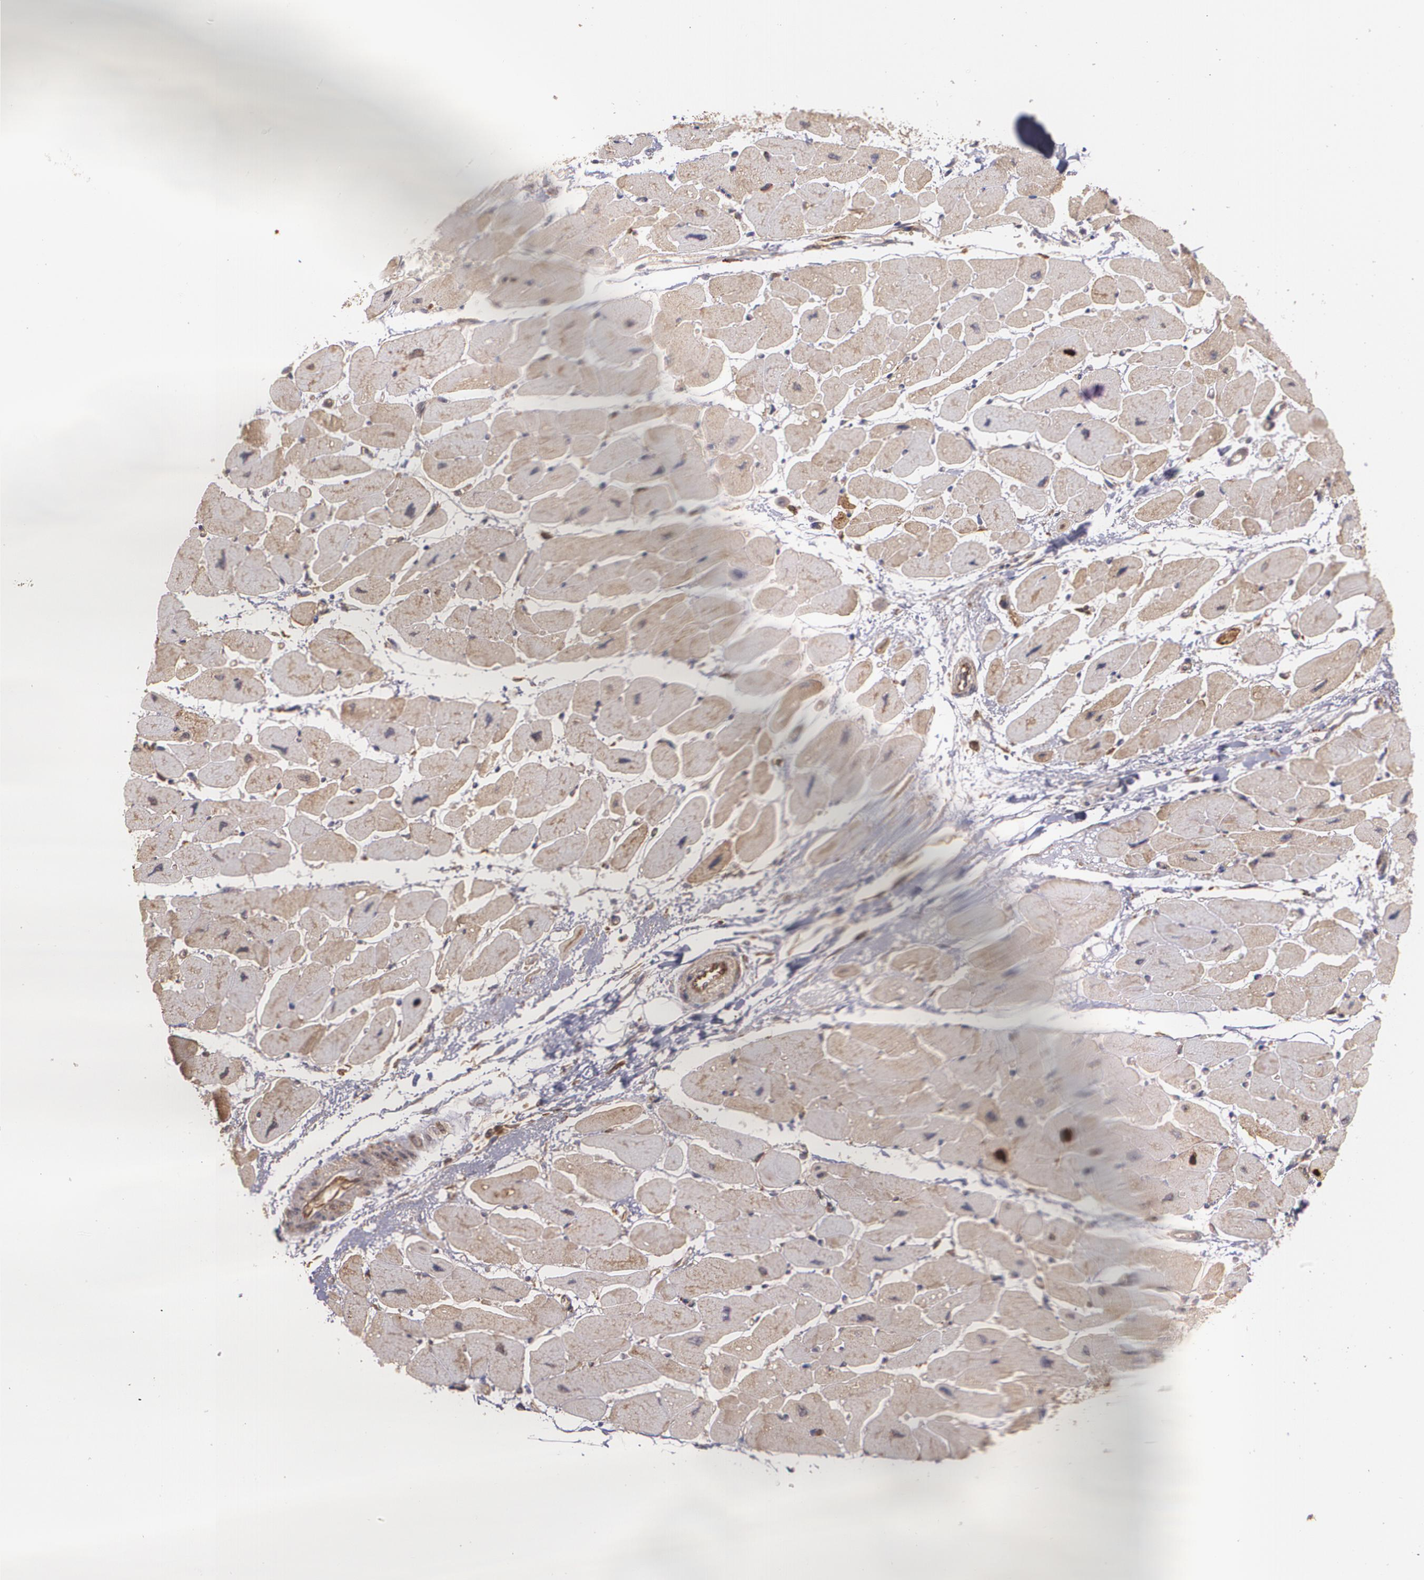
{"staining": {"intensity": "moderate", "quantity": ">75%", "location": "cytoplasmic/membranous"}, "tissue": "heart muscle", "cell_type": "Cardiomyocytes", "image_type": "normal", "snomed": [{"axis": "morphology", "description": "Normal tissue, NOS"}, {"axis": "topography", "description": "Heart"}], "caption": "A medium amount of moderate cytoplasmic/membranous expression is seen in about >75% of cardiomyocytes in benign heart muscle.", "gene": "ECE1", "patient": {"sex": "female", "age": 54}}